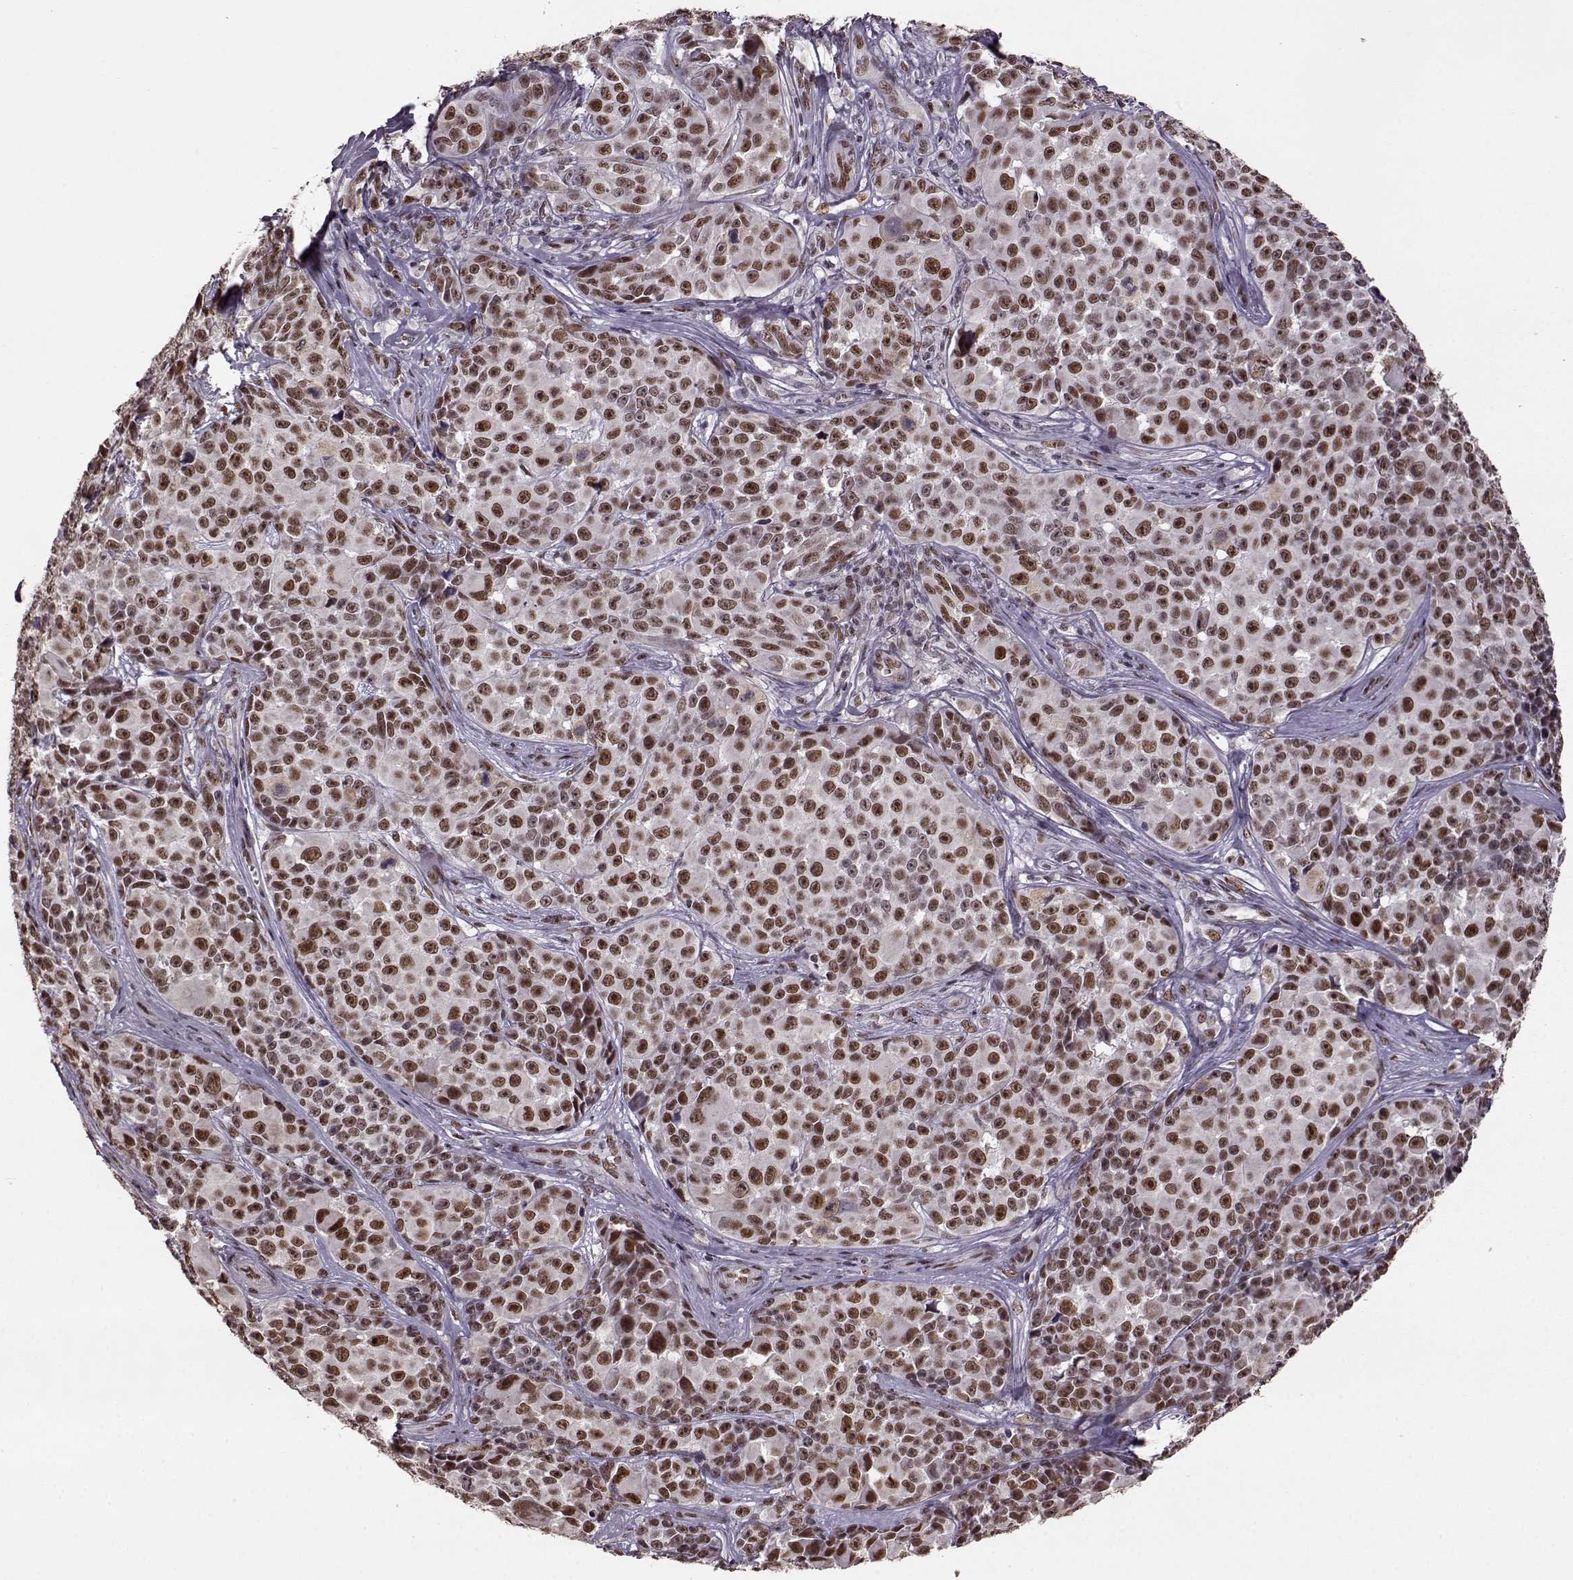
{"staining": {"intensity": "moderate", "quantity": ">75%", "location": "nuclear"}, "tissue": "melanoma", "cell_type": "Tumor cells", "image_type": "cancer", "snomed": [{"axis": "morphology", "description": "Malignant melanoma, NOS"}, {"axis": "topography", "description": "Skin"}], "caption": "Malignant melanoma tissue reveals moderate nuclear staining in about >75% of tumor cells", "gene": "FTO", "patient": {"sex": "female", "age": 88}}